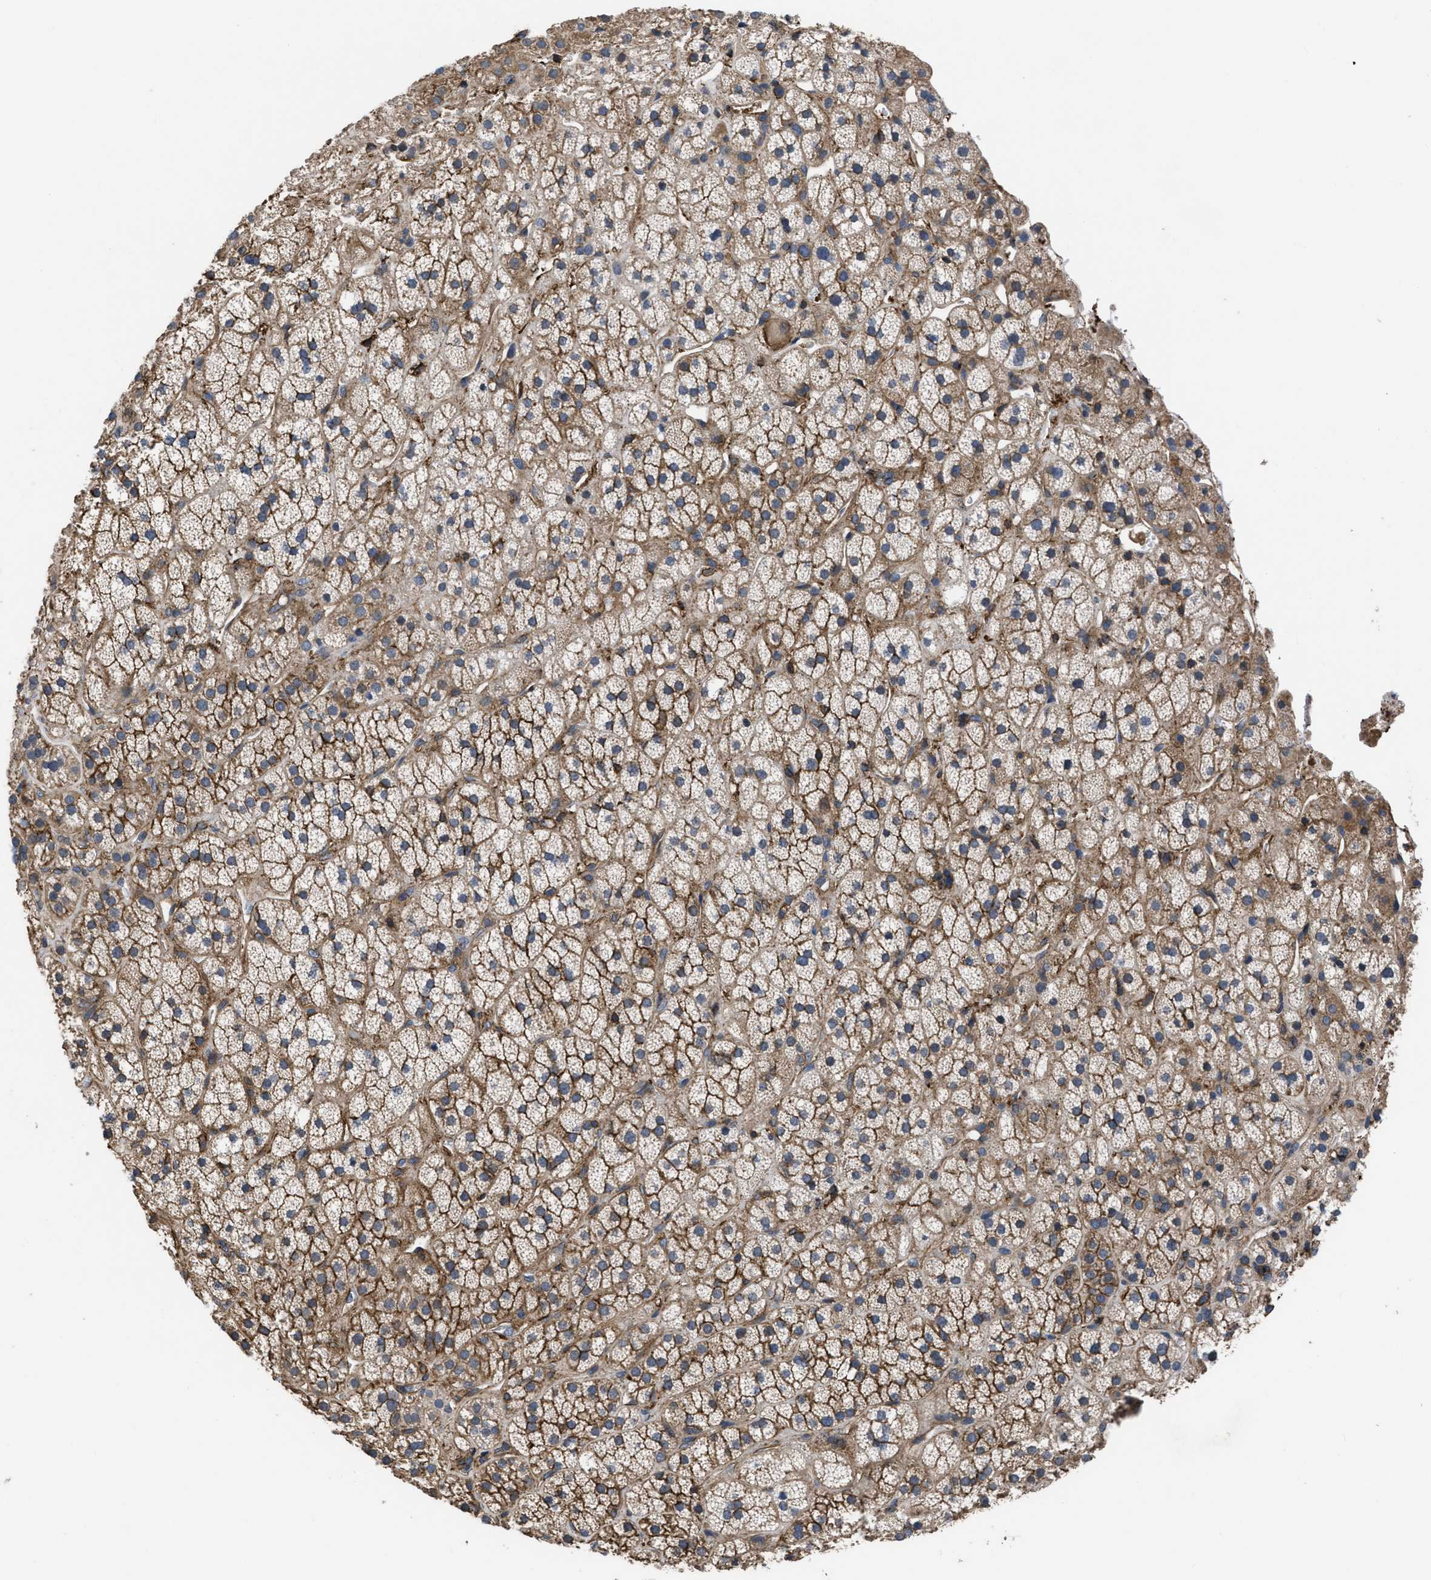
{"staining": {"intensity": "moderate", "quantity": ">75%", "location": "cytoplasmic/membranous"}, "tissue": "adrenal gland", "cell_type": "Glandular cells", "image_type": "normal", "snomed": [{"axis": "morphology", "description": "Normal tissue, NOS"}, {"axis": "topography", "description": "Adrenal gland"}], "caption": "DAB (3,3'-diaminobenzidine) immunohistochemical staining of normal adrenal gland reveals moderate cytoplasmic/membranous protein expression in about >75% of glandular cells. The protein of interest is stained brown, and the nuclei are stained in blue (DAB (3,3'-diaminobenzidine) IHC with brightfield microscopy, high magnification).", "gene": "SCUBE2", "patient": {"sex": "male", "age": 56}}